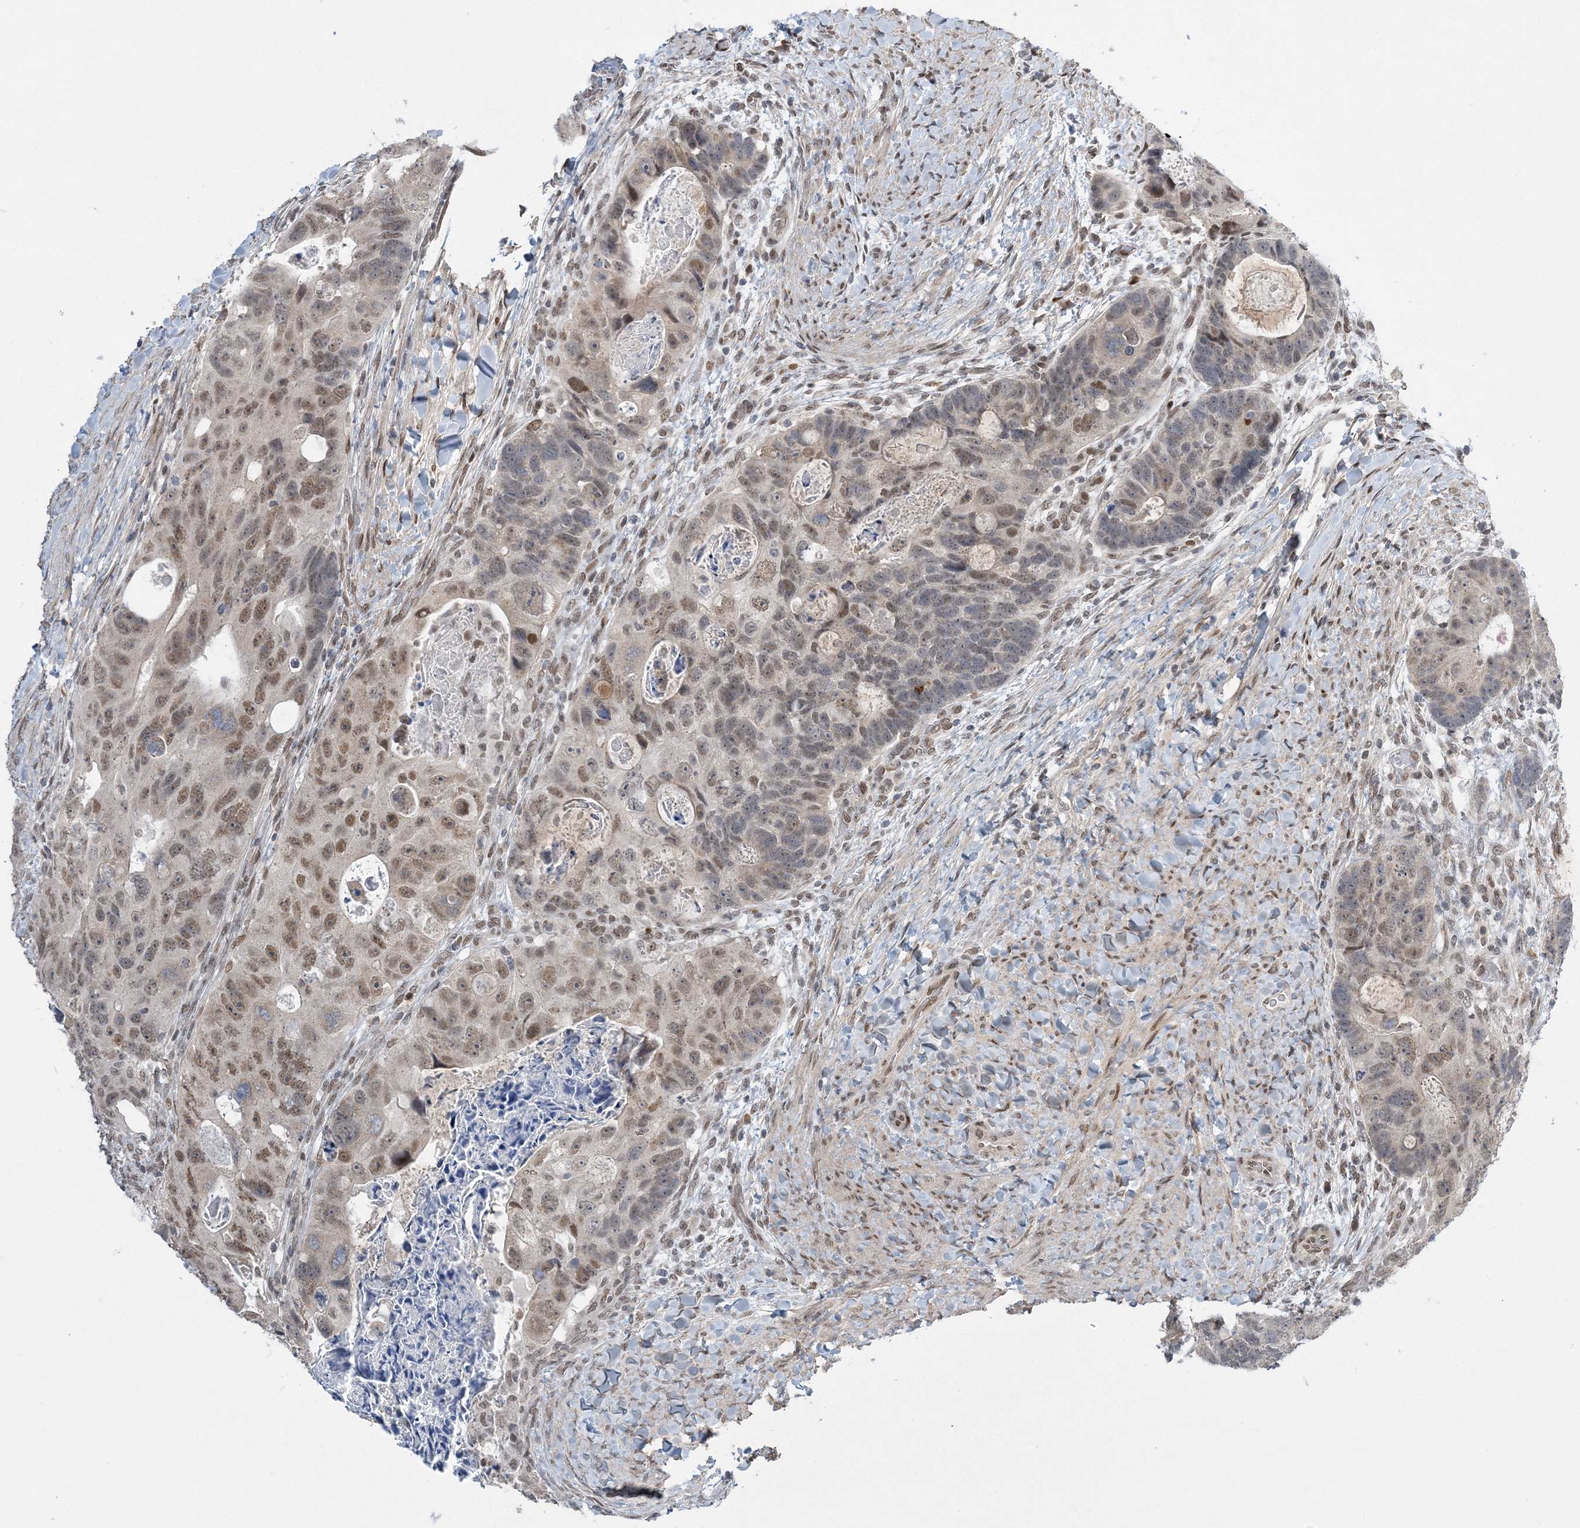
{"staining": {"intensity": "moderate", "quantity": "25%-75%", "location": "nuclear"}, "tissue": "colorectal cancer", "cell_type": "Tumor cells", "image_type": "cancer", "snomed": [{"axis": "morphology", "description": "Adenocarcinoma, NOS"}, {"axis": "topography", "description": "Rectum"}], "caption": "There is medium levels of moderate nuclear expression in tumor cells of adenocarcinoma (colorectal), as demonstrated by immunohistochemical staining (brown color).", "gene": "WAC", "patient": {"sex": "male", "age": 59}}